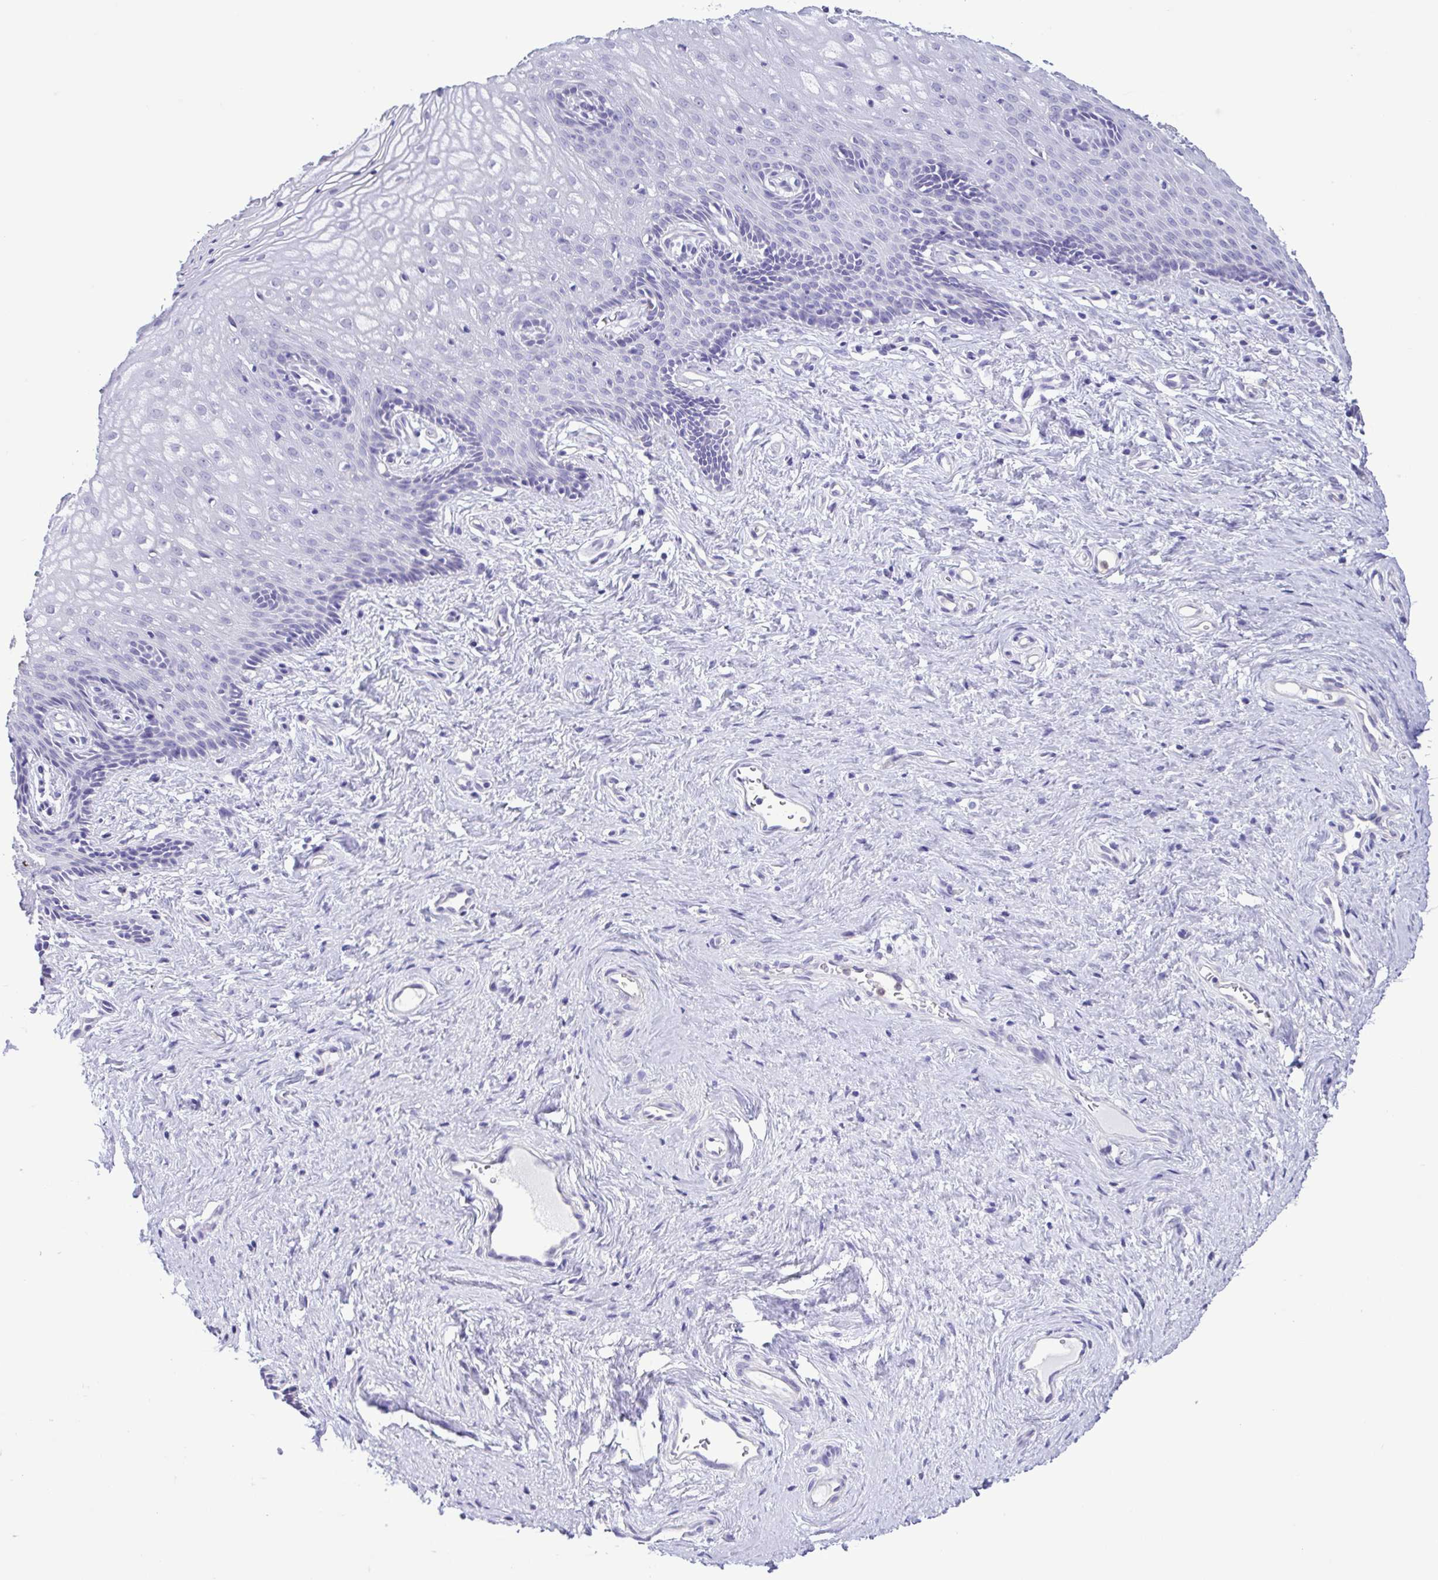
{"staining": {"intensity": "negative", "quantity": "none", "location": "none"}, "tissue": "vagina", "cell_type": "Squamous epithelial cells", "image_type": "normal", "snomed": [{"axis": "morphology", "description": "Normal tissue, NOS"}, {"axis": "topography", "description": "Vagina"}], "caption": "Squamous epithelial cells show no significant protein positivity in unremarkable vagina. (DAB (3,3'-diaminobenzidine) immunohistochemistry, high magnification).", "gene": "CBY2", "patient": {"sex": "female", "age": 45}}